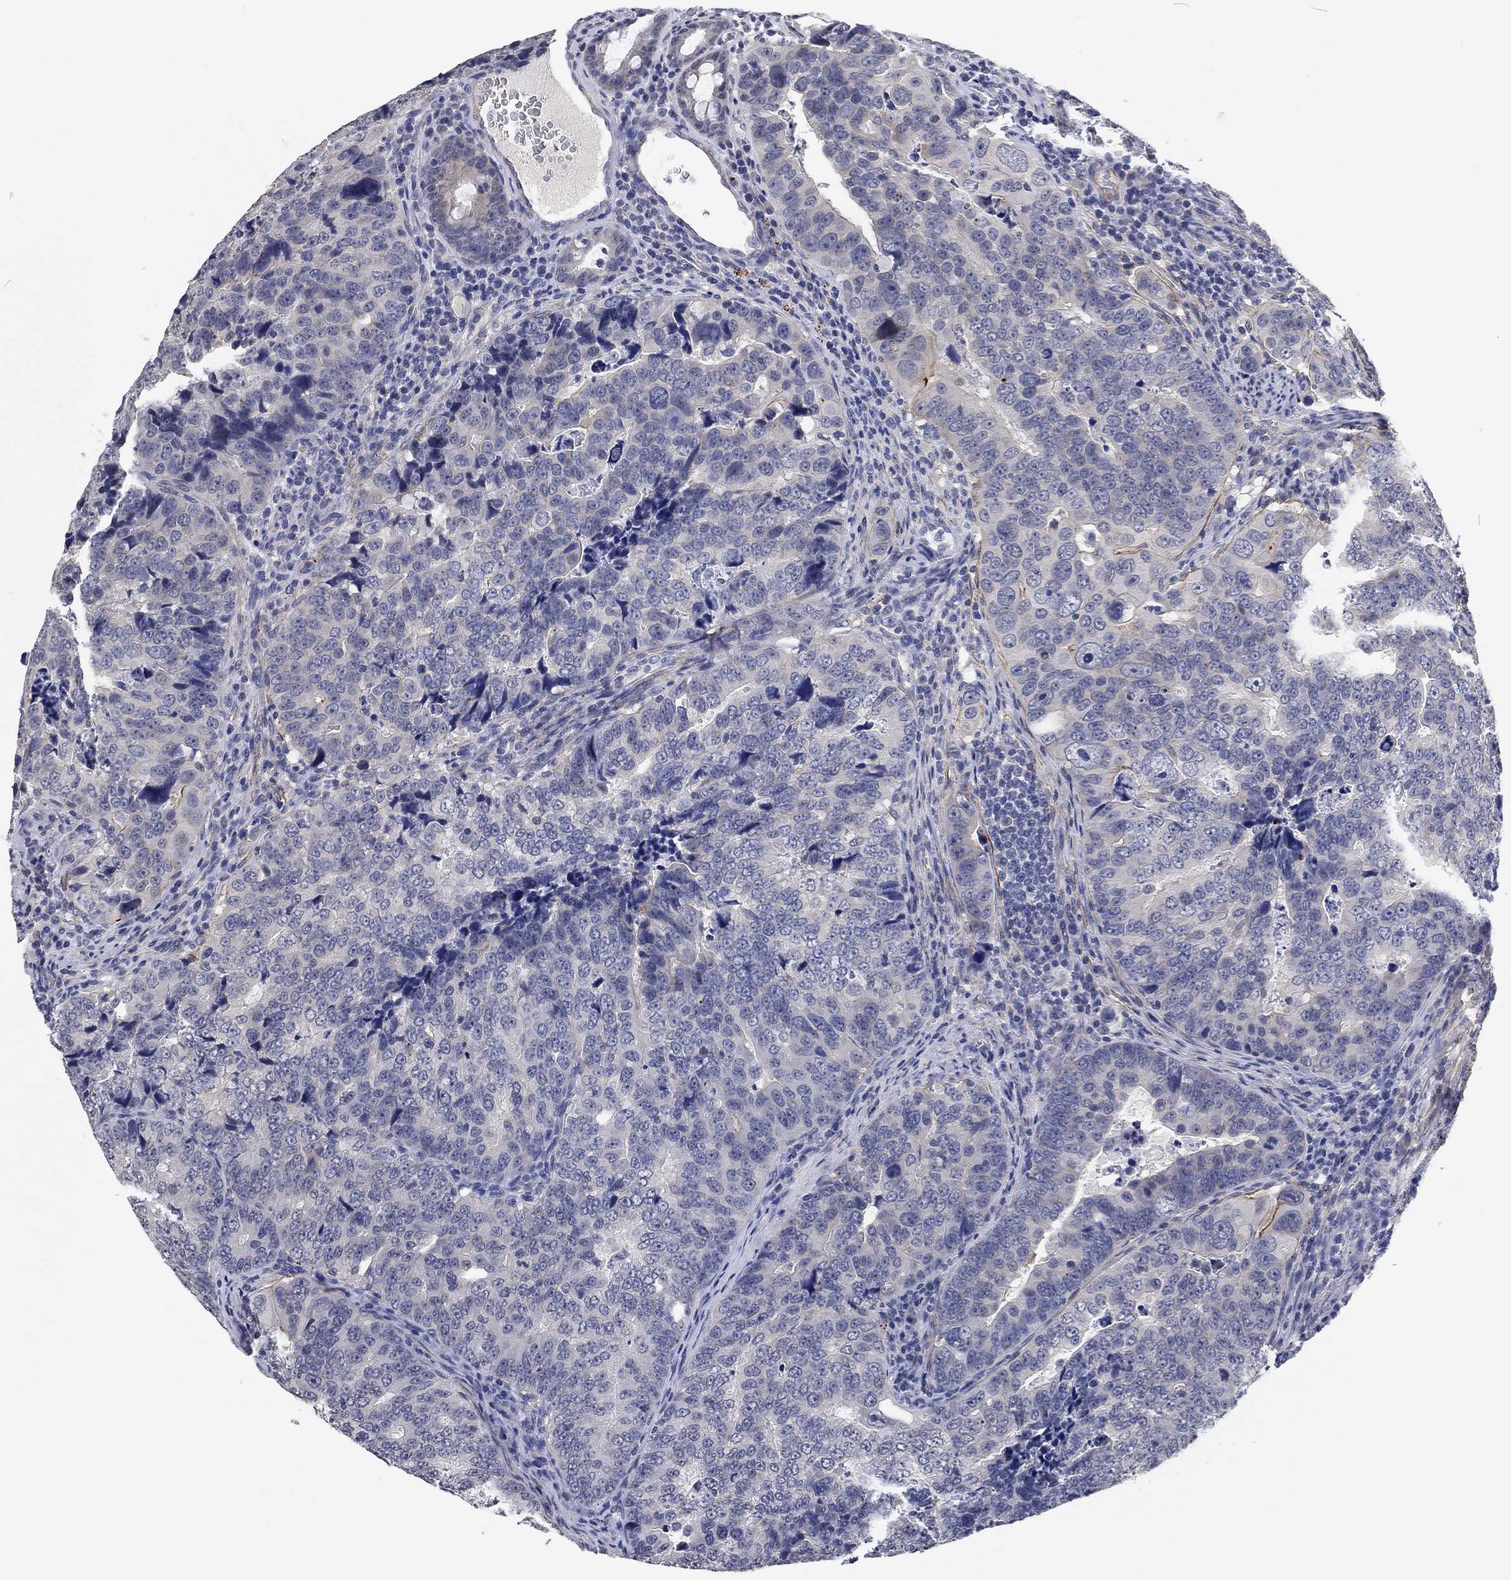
{"staining": {"intensity": "negative", "quantity": "none", "location": "none"}, "tissue": "colorectal cancer", "cell_type": "Tumor cells", "image_type": "cancer", "snomed": [{"axis": "morphology", "description": "Adenocarcinoma, NOS"}, {"axis": "topography", "description": "Colon"}], "caption": "A high-resolution micrograph shows immunohistochemistry staining of colorectal cancer (adenocarcinoma), which exhibits no significant staining in tumor cells.", "gene": "OTUB2", "patient": {"sex": "female", "age": 72}}